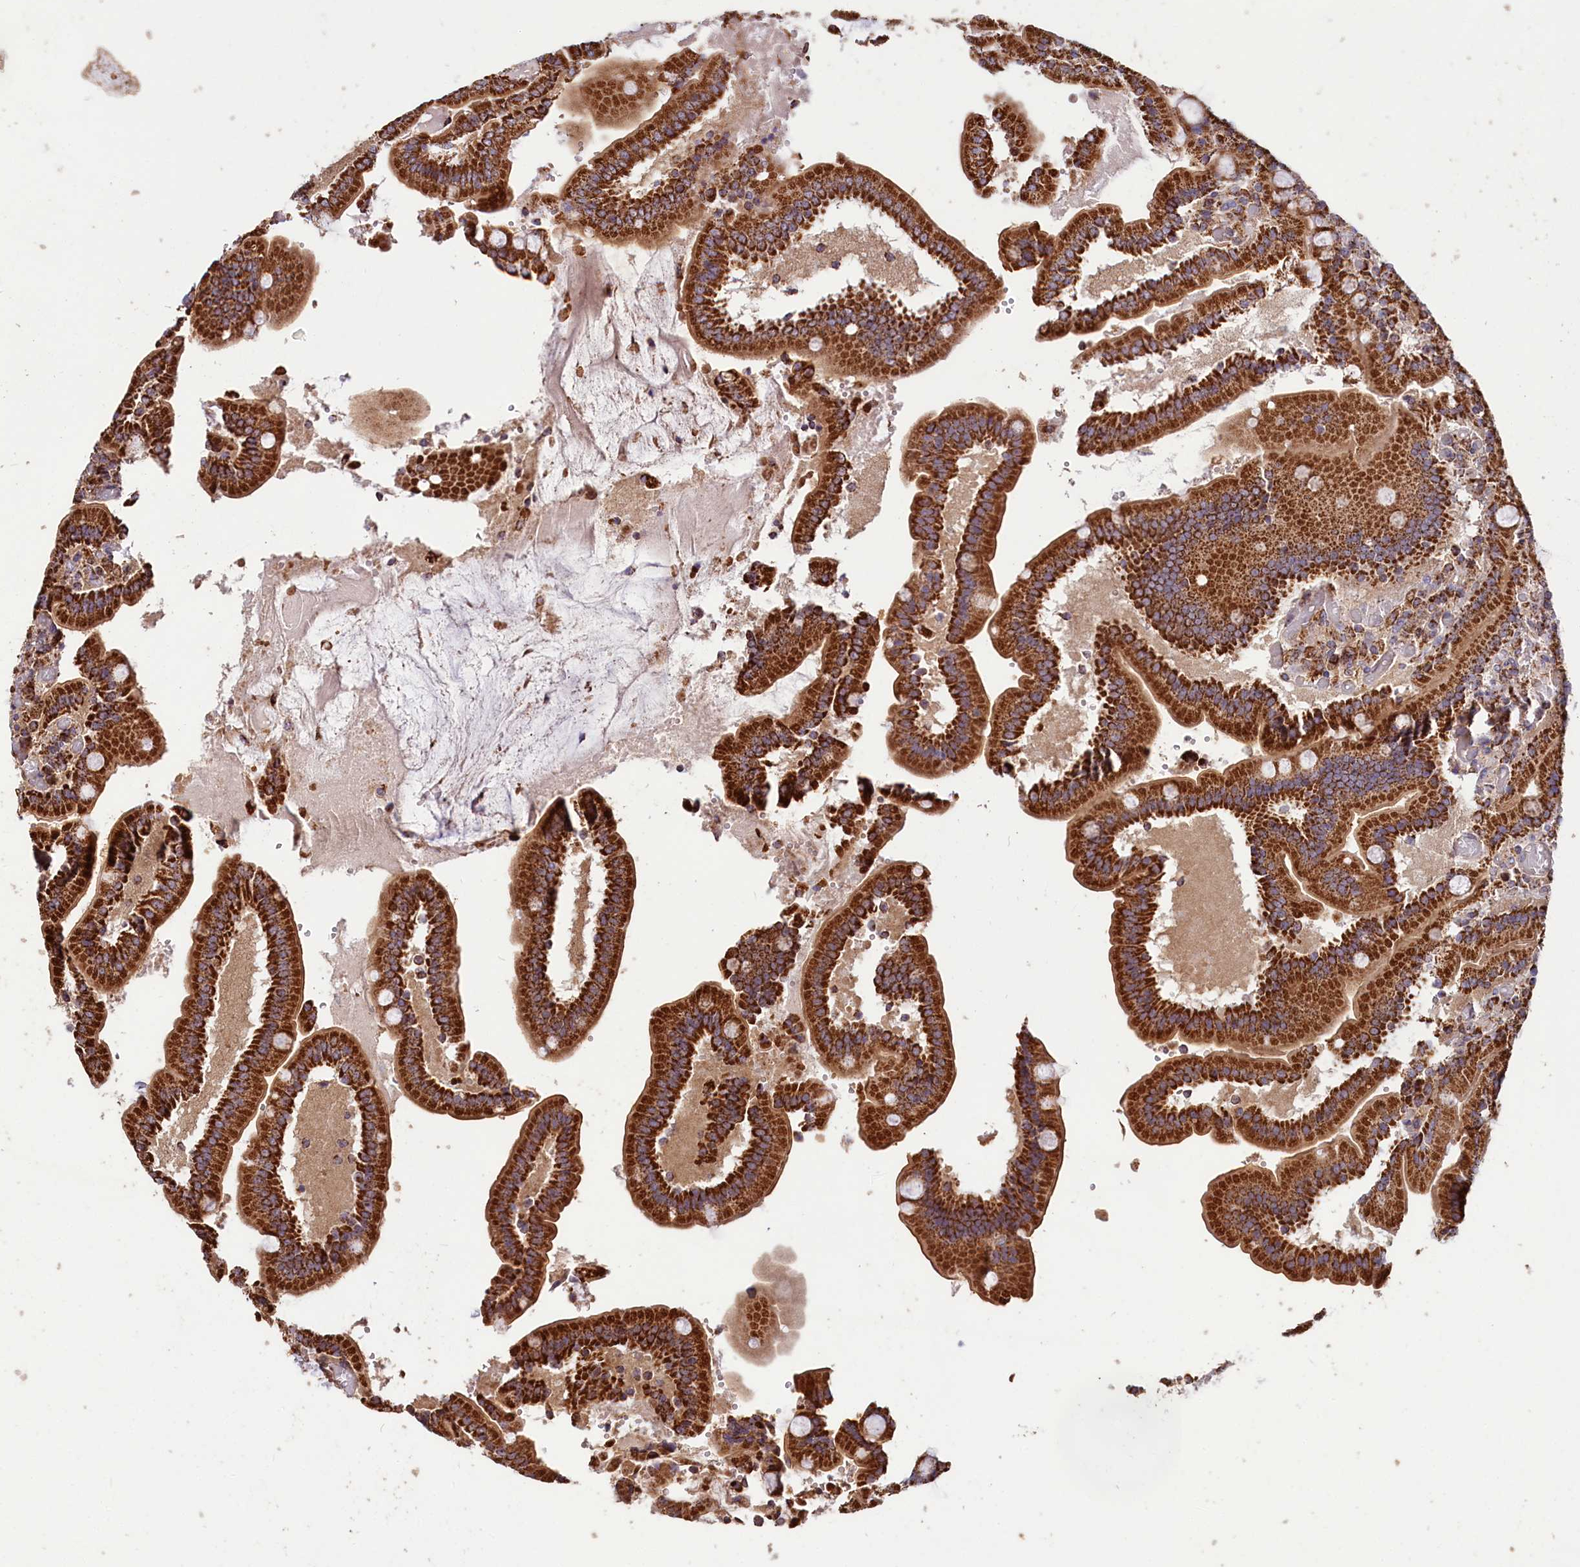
{"staining": {"intensity": "strong", "quantity": ">75%", "location": "cytoplasmic/membranous"}, "tissue": "duodenum", "cell_type": "Glandular cells", "image_type": "normal", "snomed": [{"axis": "morphology", "description": "Normal tissue, NOS"}, {"axis": "topography", "description": "Duodenum"}], "caption": "A high amount of strong cytoplasmic/membranous staining is seen in approximately >75% of glandular cells in unremarkable duodenum.", "gene": "NUDT15", "patient": {"sex": "female", "age": 62}}